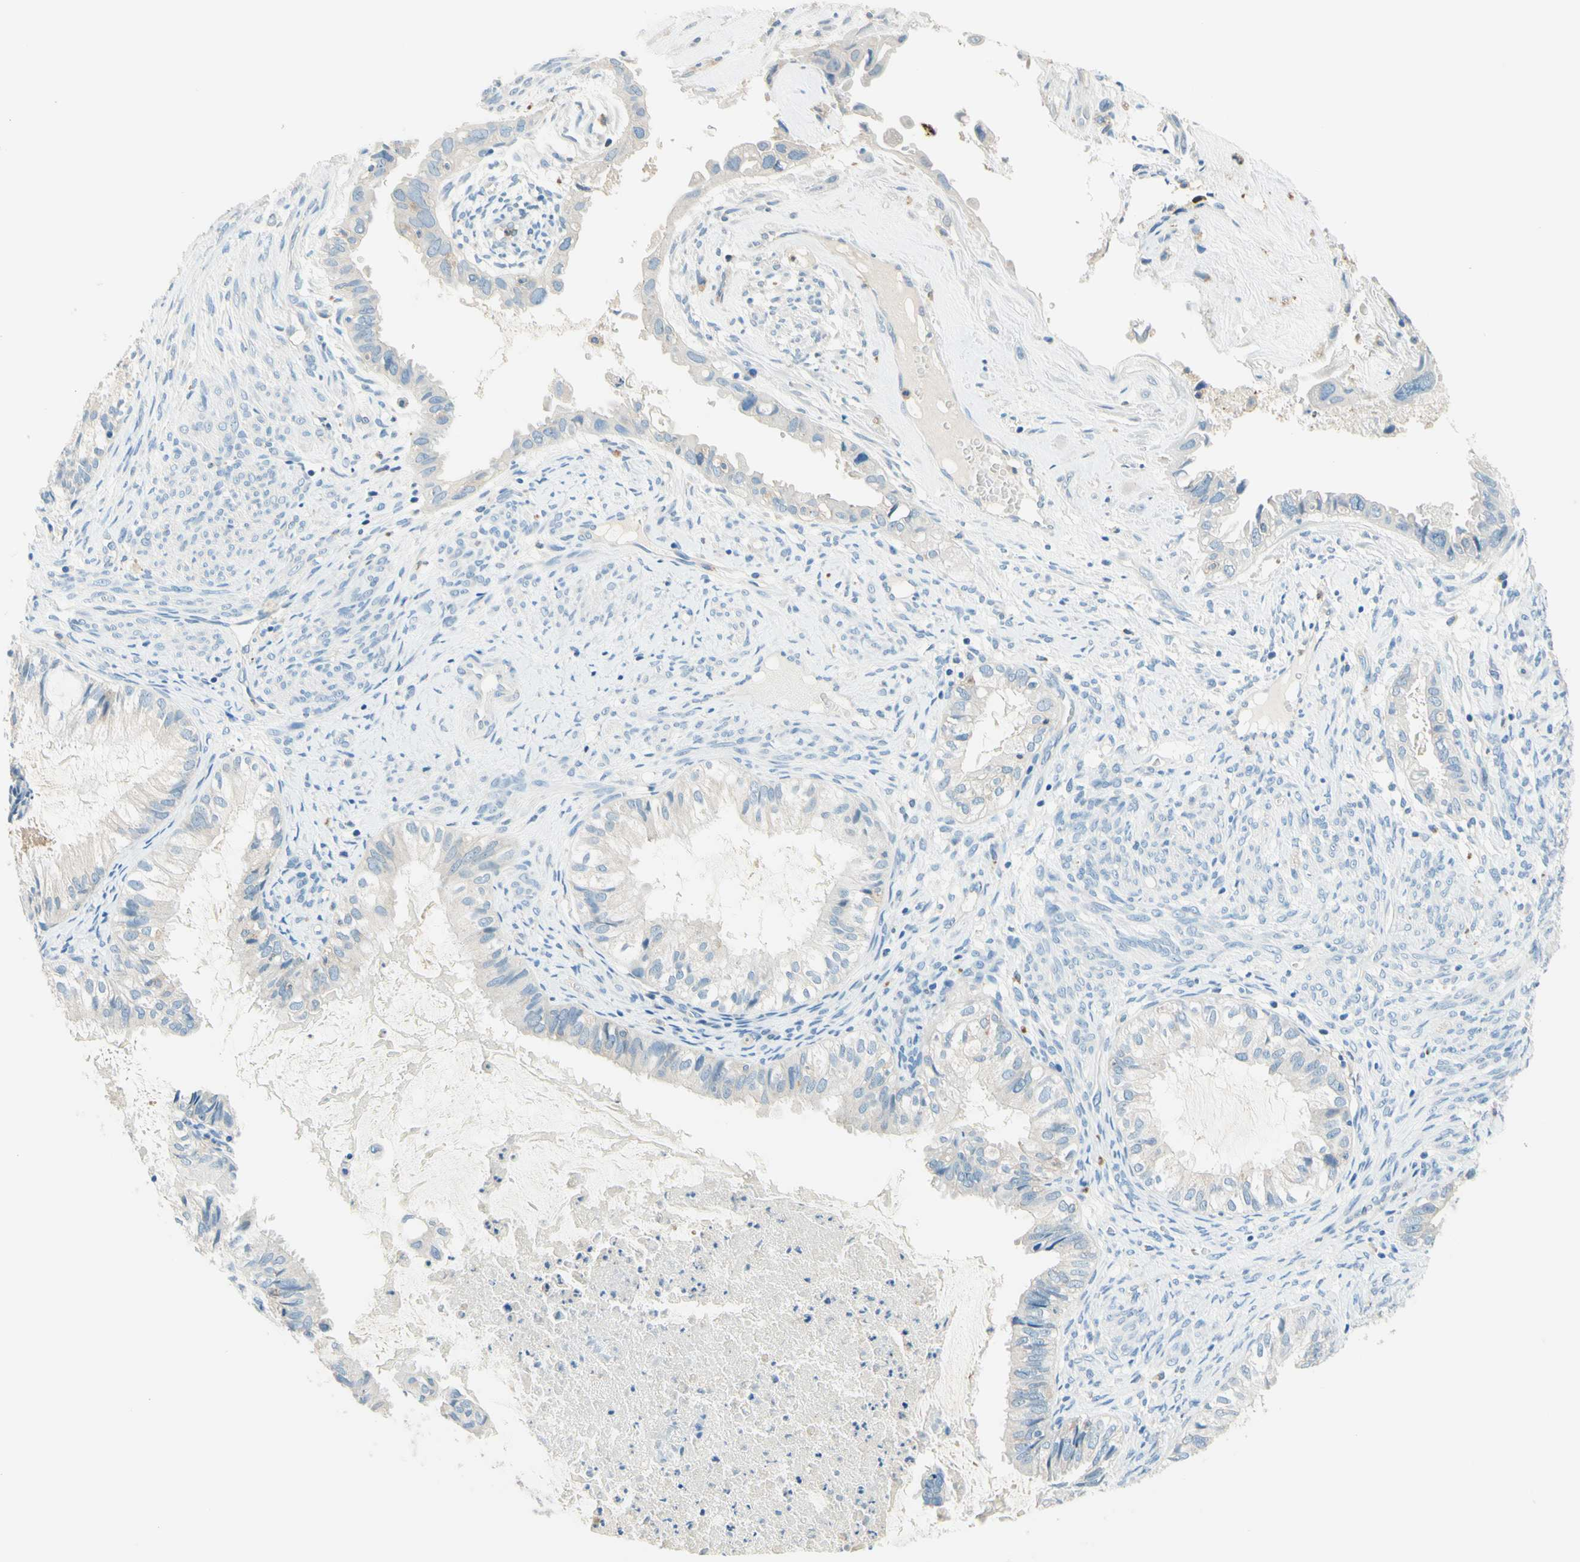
{"staining": {"intensity": "weak", "quantity": "<25%", "location": "cytoplasmic/membranous"}, "tissue": "cervical cancer", "cell_type": "Tumor cells", "image_type": "cancer", "snomed": [{"axis": "morphology", "description": "Normal tissue, NOS"}, {"axis": "morphology", "description": "Adenocarcinoma, NOS"}, {"axis": "topography", "description": "Cervix"}, {"axis": "topography", "description": "Endometrium"}], "caption": "Micrograph shows no significant protein staining in tumor cells of adenocarcinoma (cervical).", "gene": "SIGLEC9", "patient": {"sex": "female", "age": 86}}